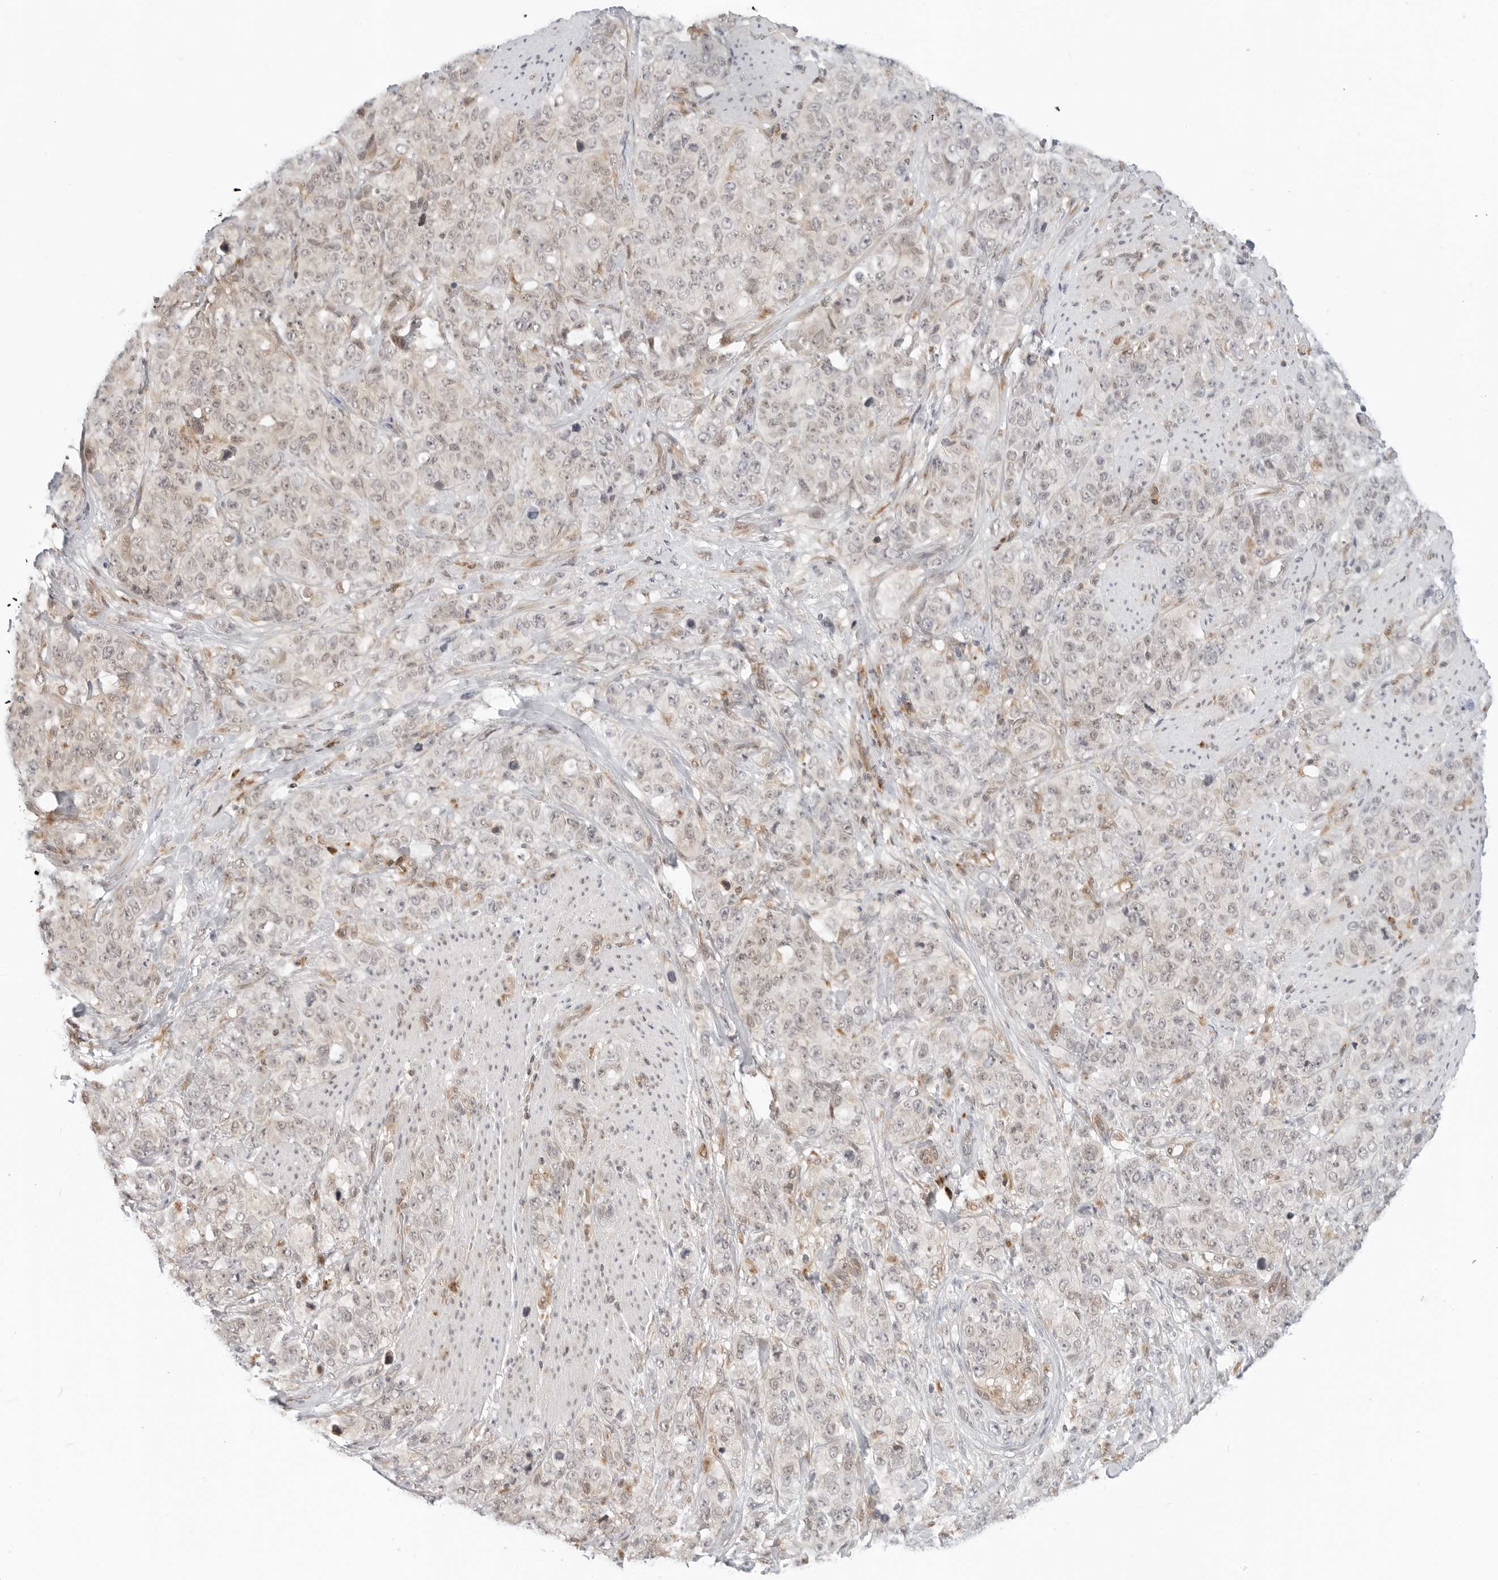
{"staining": {"intensity": "negative", "quantity": "none", "location": "none"}, "tissue": "stomach cancer", "cell_type": "Tumor cells", "image_type": "cancer", "snomed": [{"axis": "morphology", "description": "Adenocarcinoma, NOS"}, {"axis": "topography", "description": "Stomach"}], "caption": "Stomach cancer (adenocarcinoma) was stained to show a protein in brown. There is no significant positivity in tumor cells.", "gene": "POLR3GL", "patient": {"sex": "male", "age": 48}}